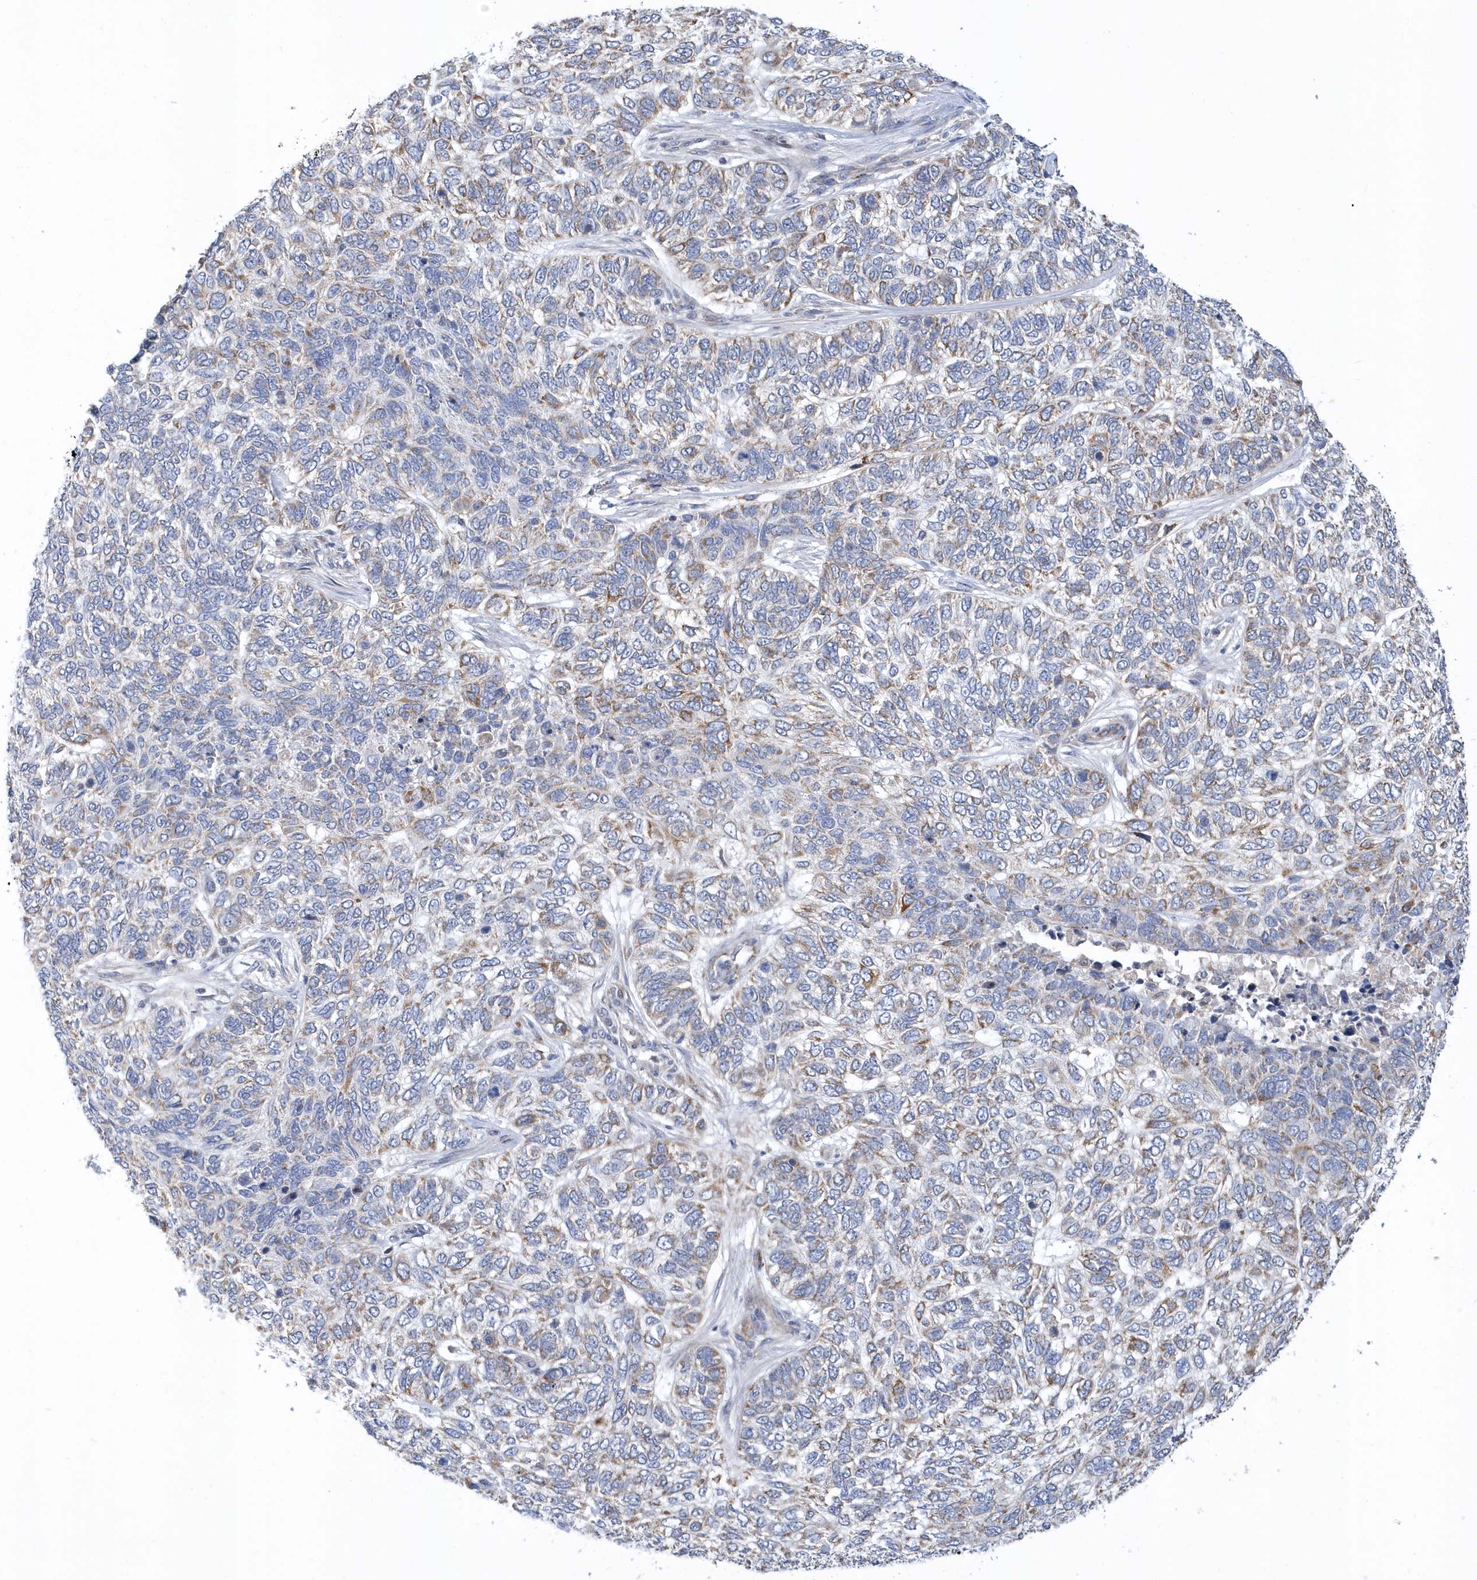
{"staining": {"intensity": "weak", "quantity": "25%-75%", "location": "cytoplasmic/membranous"}, "tissue": "skin cancer", "cell_type": "Tumor cells", "image_type": "cancer", "snomed": [{"axis": "morphology", "description": "Basal cell carcinoma"}, {"axis": "topography", "description": "Skin"}], "caption": "Skin cancer tissue exhibits weak cytoplasmic/membranous positivity in approximately 25%-75% of tumor cells, visualized by immunohistochemistry.", "gene": "VWA5B2", "patient": {"sex": "female", "age": 65}}